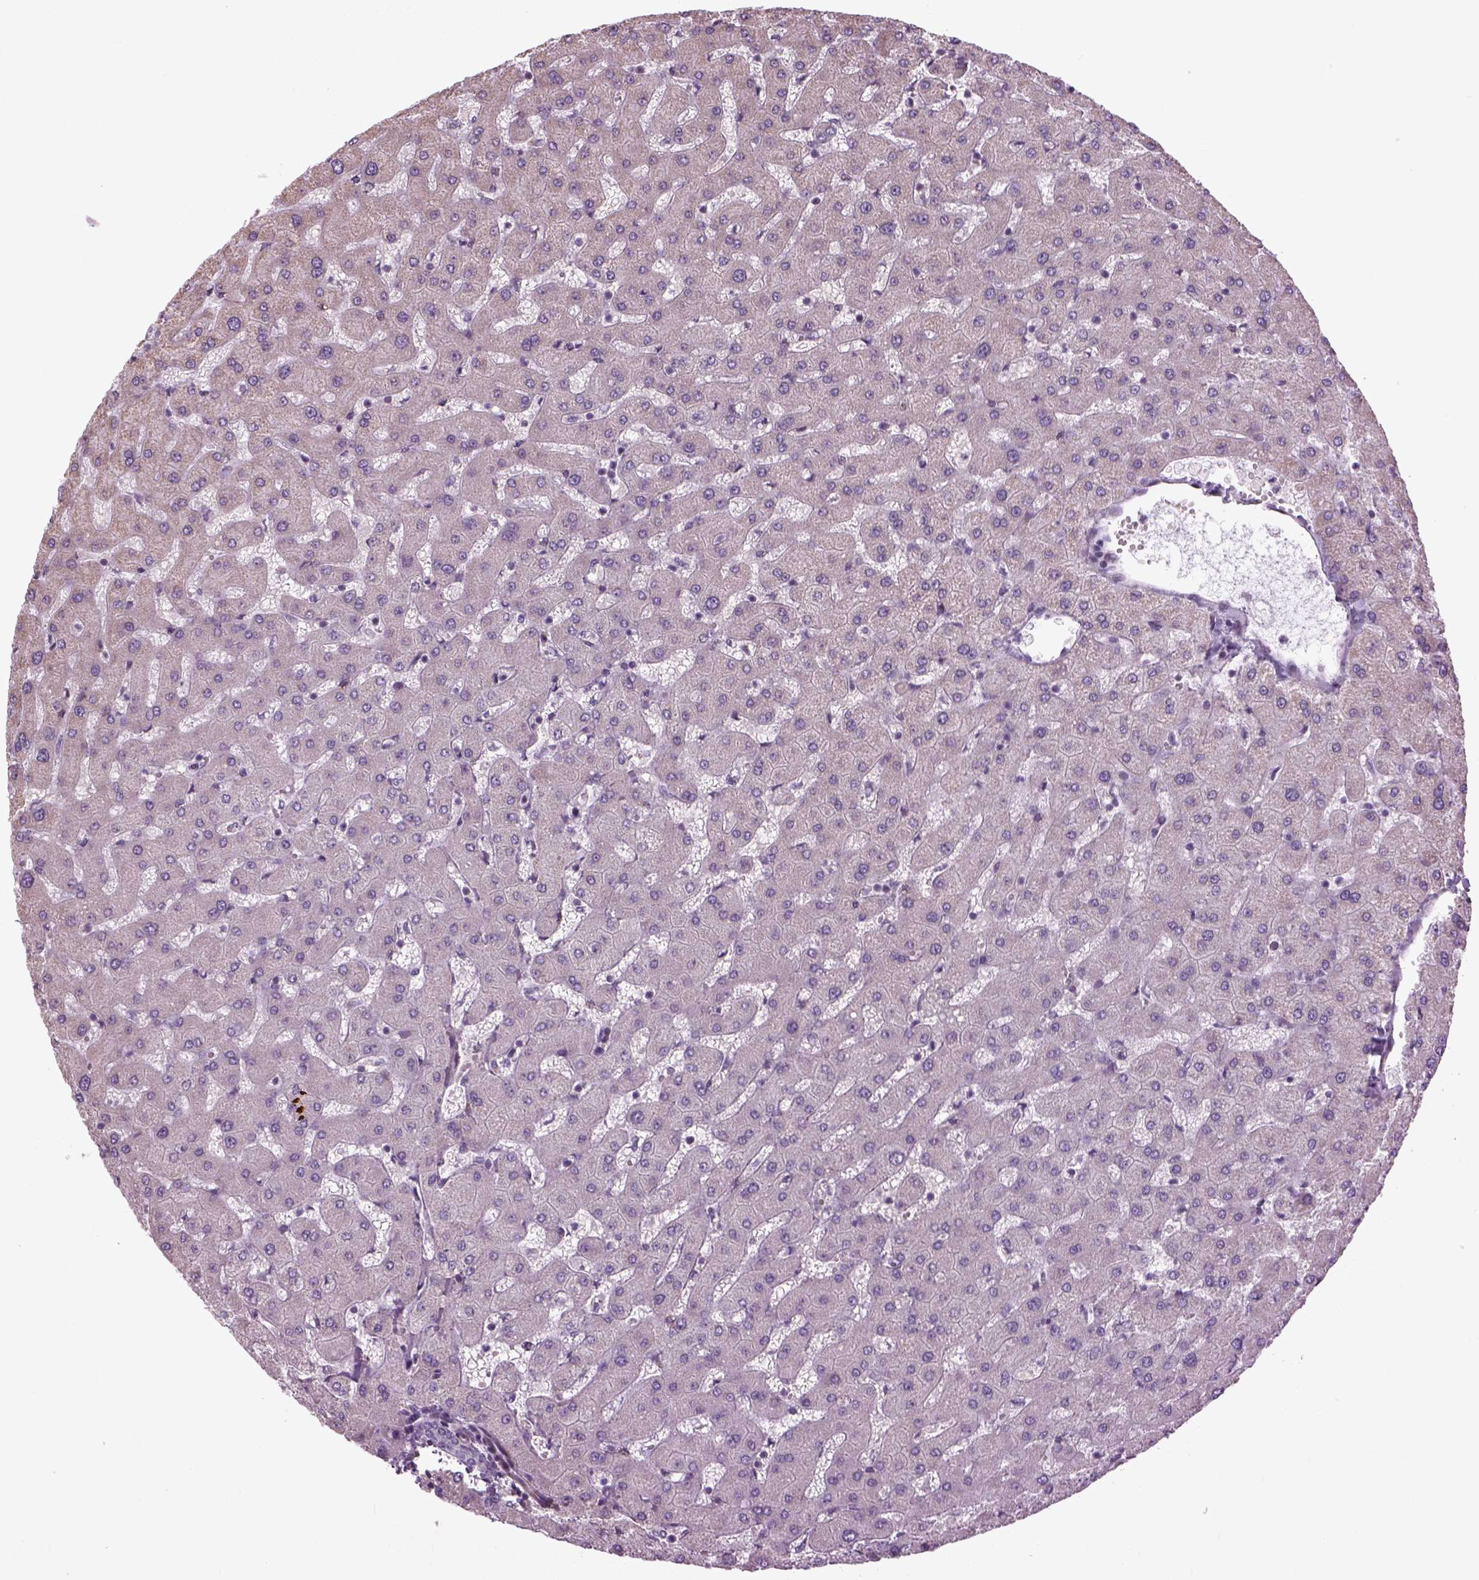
{"staining": {"intensity": "negative", "quantity": "none", "location": "none"}, "tissue": "liver", "cell_type": "Cholangiocytes", "image_type": "normal", "snomed": [{"axis": "morphology", "description": "Normal tissue, NOS"}, {"axis": "topography", "description": "Liver"}], "caption": "IHC image of unremarkable liver: liver stained with DAB (3,3'-diaminobenzidine) displays no significant protein positivity in cholangiocytes. (Stains: DAB IHC with hematoxylin counter stain, Microscopy: brightfield microscopy at high magnification).", "gene": "XK", "patient": {"sex": "female", "age": 63}}